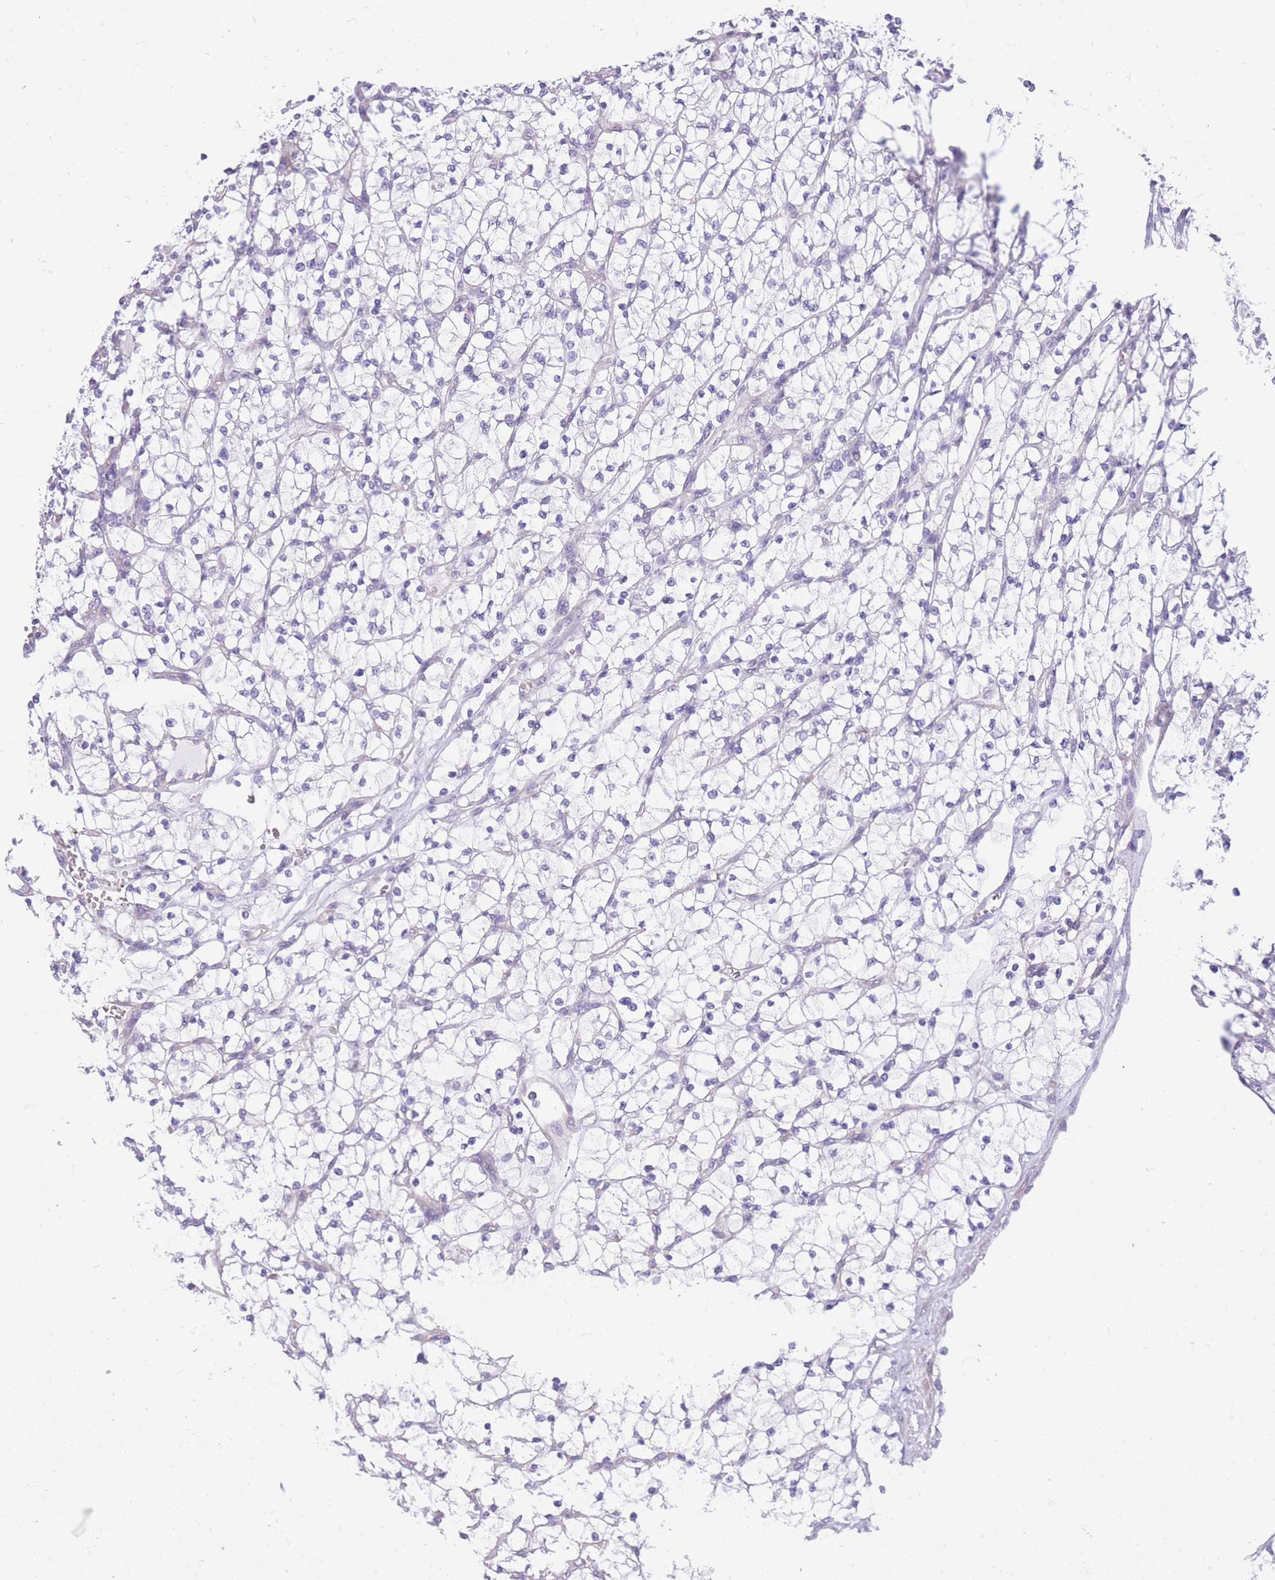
{"staining": {"intensity": "negative", "quantity": "none", "location": "none"}, "tissue": "renal cancer", "cell_type": "Tumor cells", "image_type": "cancer", "snomed": [{"axis": "morphology", "description": "Adenocarcinoma, NOS"}, {"axis": "topography", "description": "Kidney"}], "caption": "Tumor cells show no significant protein staining in renal cancer (adenocarcinoma). (DAB immunohistochemistry, high magnification).", "gene": "MTSS2", "patient": {"sex": "female", "age": 64}}